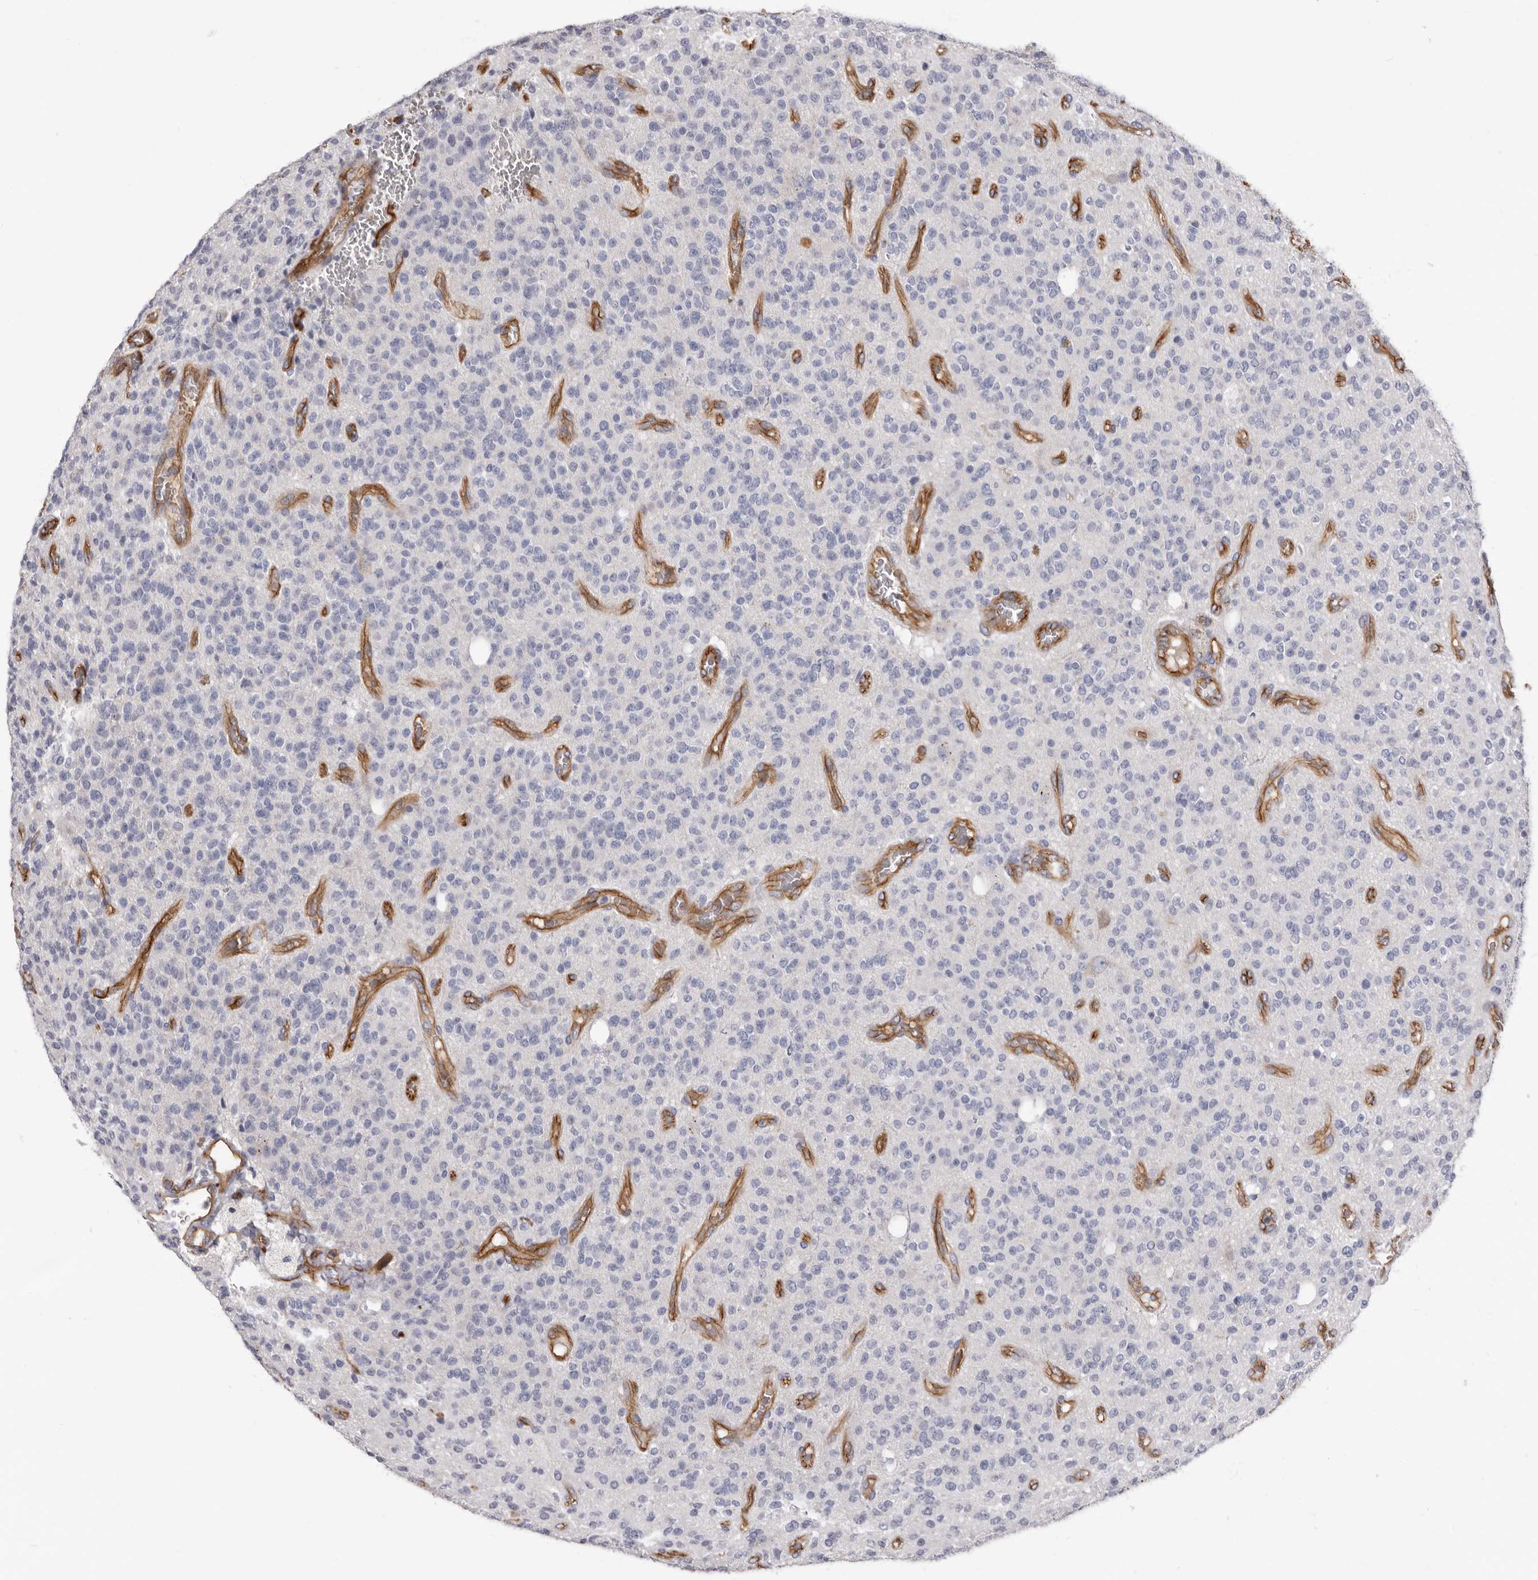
{"staining": {"intensity": "negative", "quantity": "none", "location": "none"}, "tissue": "glioma", "cell_type": "Tumor cells", "image_type": "cancer", "snomed": [{"axis": "morphology", "description": "Glioma, malignant, High grade"}, {"axis": "topography", "description": "Brain"}], "caption": "Immunohistochemistry (IHC) micrograph of human malignant glioma (high-grade) stained for a protein (brown), which exhibits no expression in tumor cells.", "gene": "ADGRL4", "patient": {"sex": "male", "age": 34}}